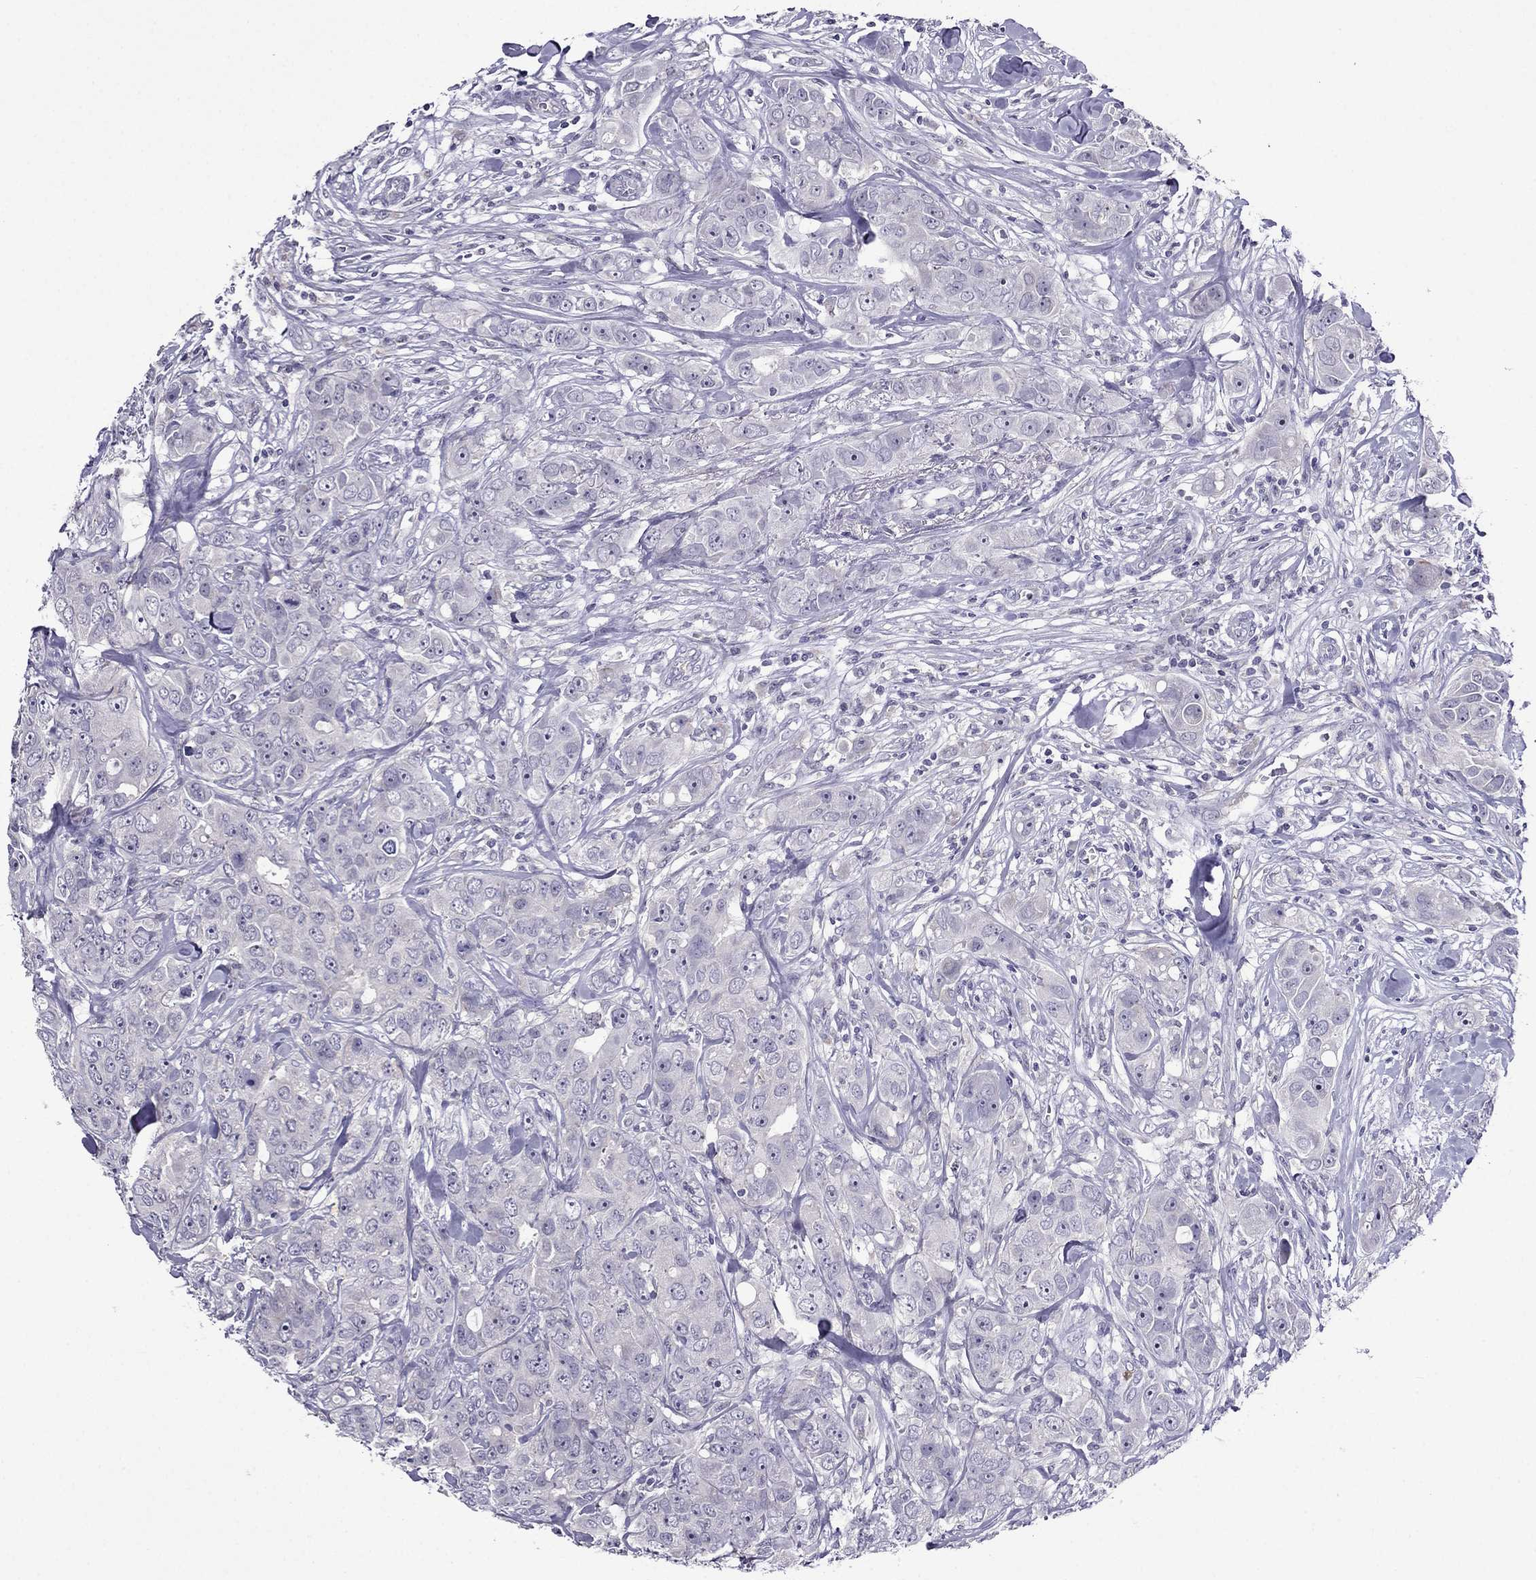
{"staining": {"intensity": "negative", "quantity": "none", "location": "none"}, "tissue": "breast cancer", "cell_type": "Tumor cells", "image_type": "cancer", "snomed": [{"axis": "morphology", "description": "Duct carcinoma"}, {"axis": "topography", "description": "Breast"}], "caption": "Immunohistochemical staining of human breast cancer (invasive ductal carcinoma) shows no significant staining in tumor cells. (DAB (3,3'-diaminobenzidine) IHC with hematoxylin counter stain).", "gene": "SPTBN4", "patient": {"sex": "female", "age": 43}}